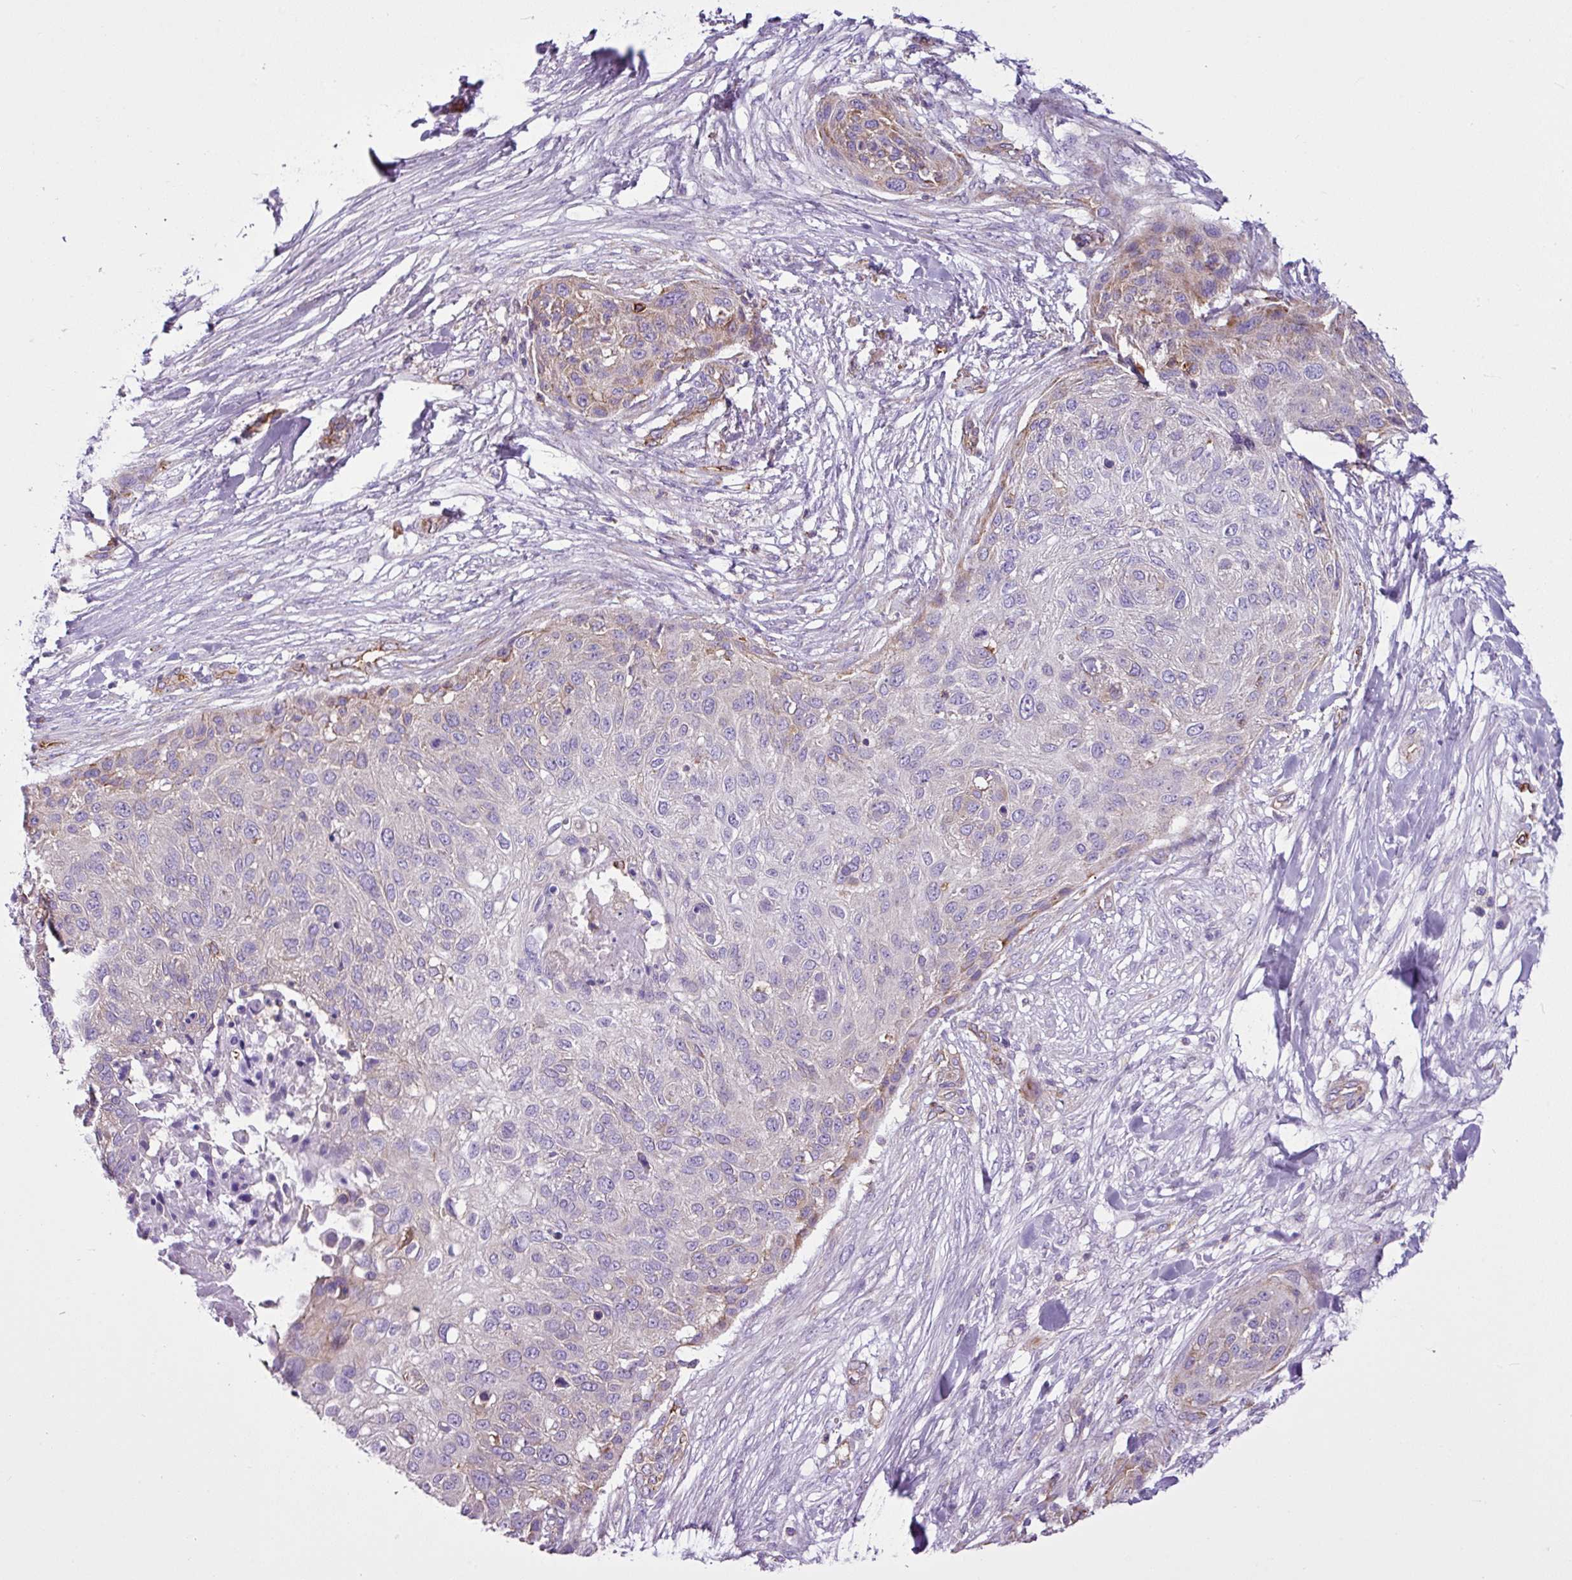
{"staining": {"intensity": "weak", "quantity": "<25%", "location": "cytoplasmic/membranous"}, "tissue": "skin cancer", "cell_type": "Tumor cells", "image_type": "cancer", "snomed": [{"axis": "morphology", "description": "Squamous cell carcinoma, NOS"}, {"axis": "topography", "description": "Skin"}], "caption": "Immunohistochemical staining of skin cancer reveals no significant staining in tumor cells.", "gene": "EME2", "patient": {"sex": "female", "age": 87}}